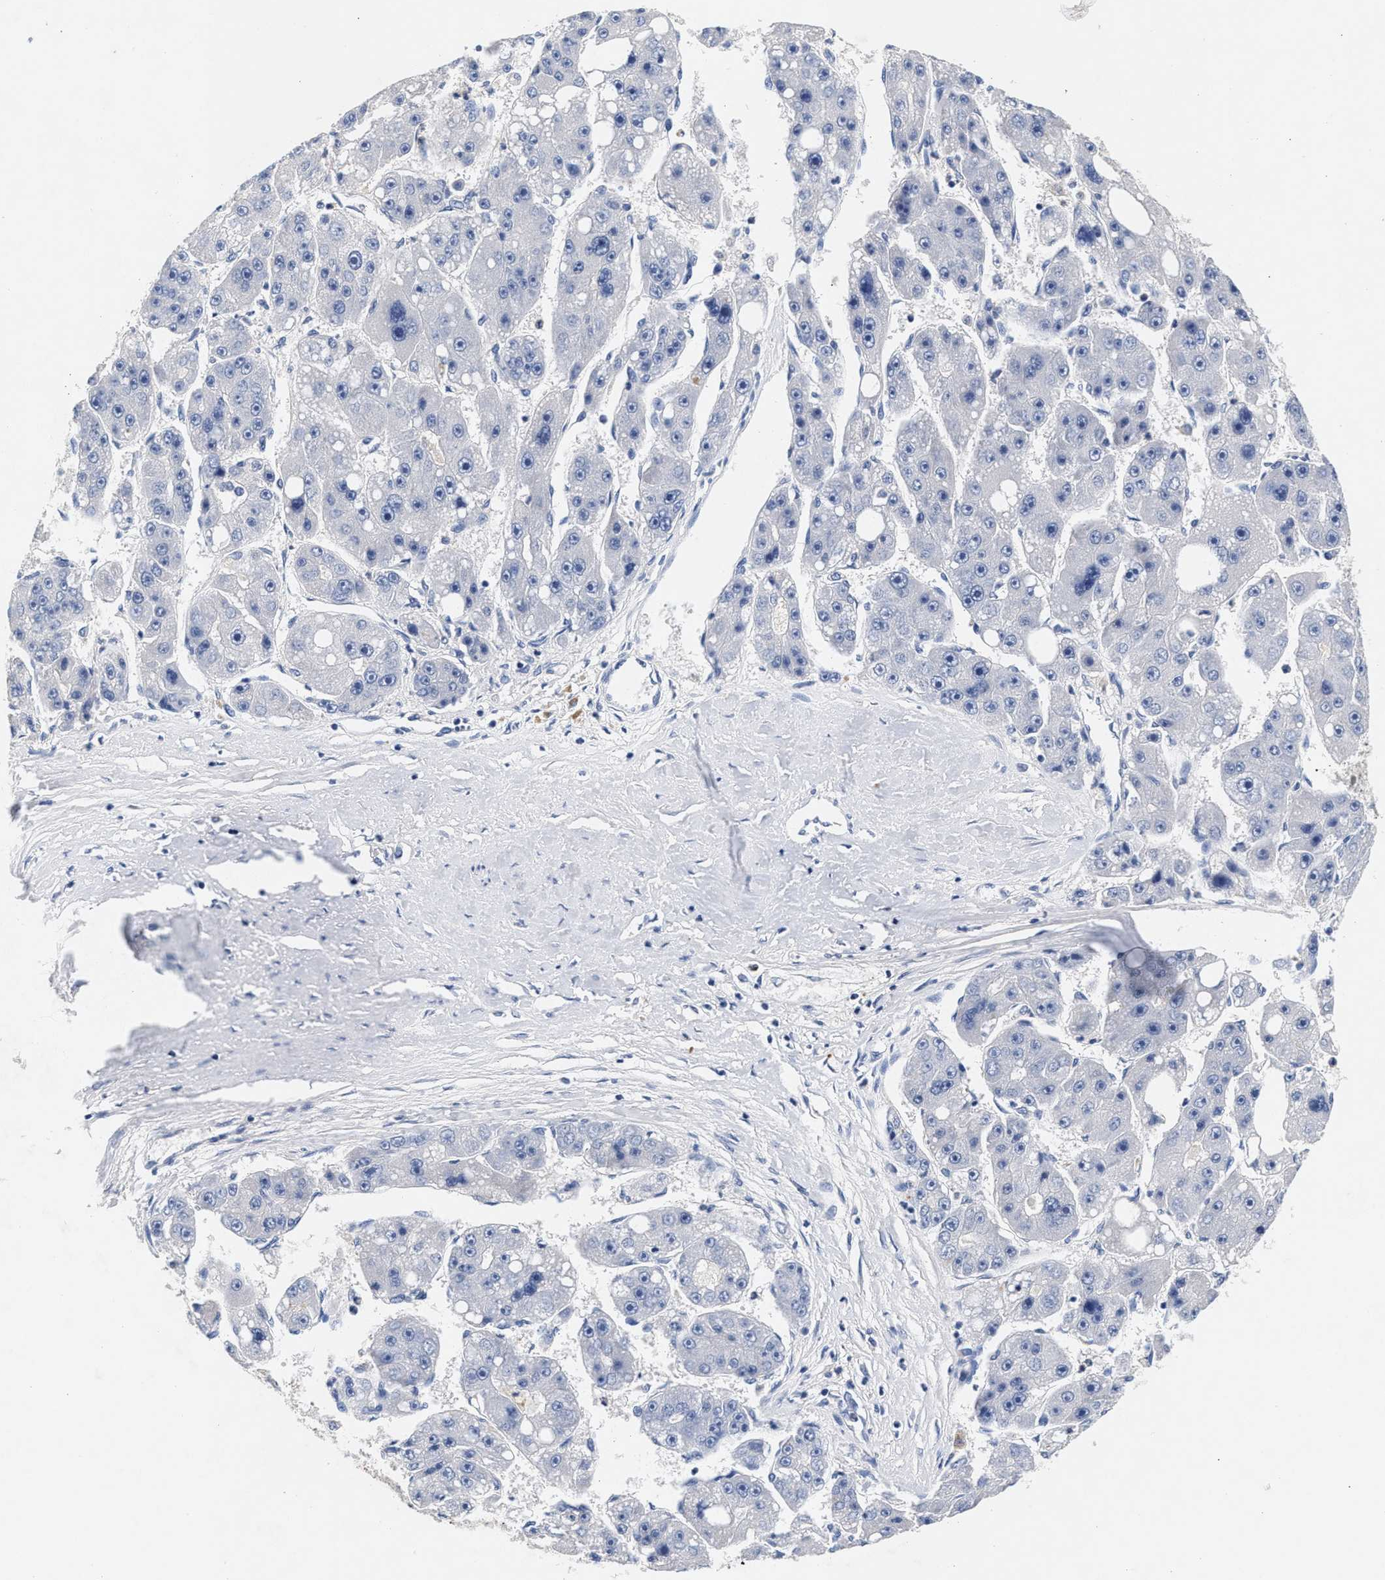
{"staining": {"intensity": "negative", "quantity": "none", "location": "none"}, "tissue": "liver cancer", "cell_type": "Tumor cells", "image_type": "cancer", "snomed": [{"axis": "morphology", "description": "Carcinoma, Hepatocellular, NOS"}, {"axis": "topography", "description": "Liver"}], "caption": "Immunohistochemistry (IHC) image of neoplastic tissue: liver hepatocellular carcinoma stained with DAB (3,3'-diaminobenzidine) displays no significant protein expression in tumor cells.", "gene": "GNAI3", "patient": {"sex": "female", "age": 61}}